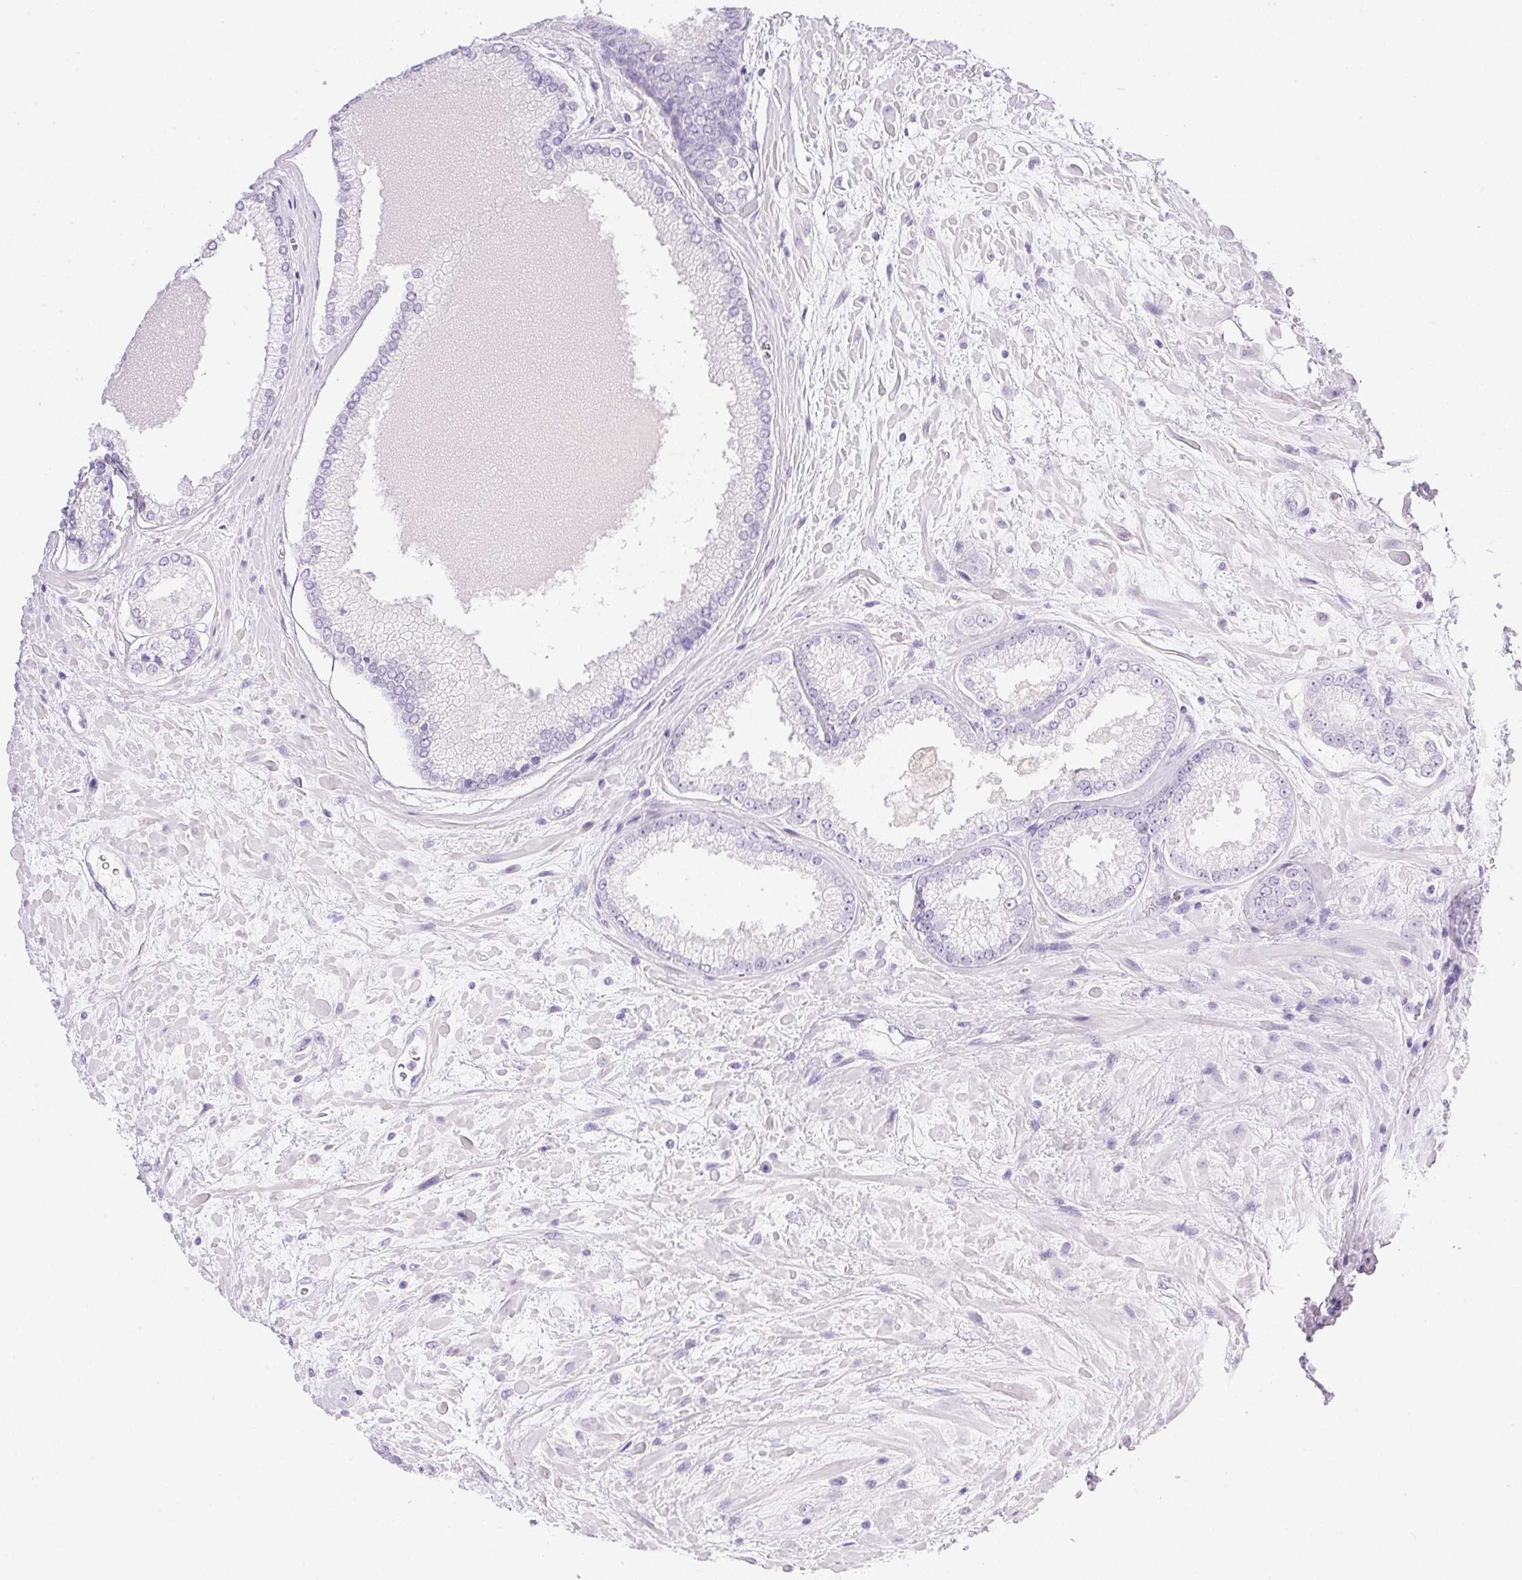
{"staining": {"intensity": "negative", "quantity": "none", "location": "none"}, "tissue": "prostate cancer", "cell_type": "Tumor cells", "image_type": "cancer", "snomed": [{"axis": "morphology", "description": "Adenocarcinoma, High grade"}, {"axis": "topography", "description": "Prostate"}], "caption": "This is an IHC image of human prostate cancer. There is no staining in tumor cells.", "gene": "CPB1", "patient": {"sex": "male", "age": 73}}